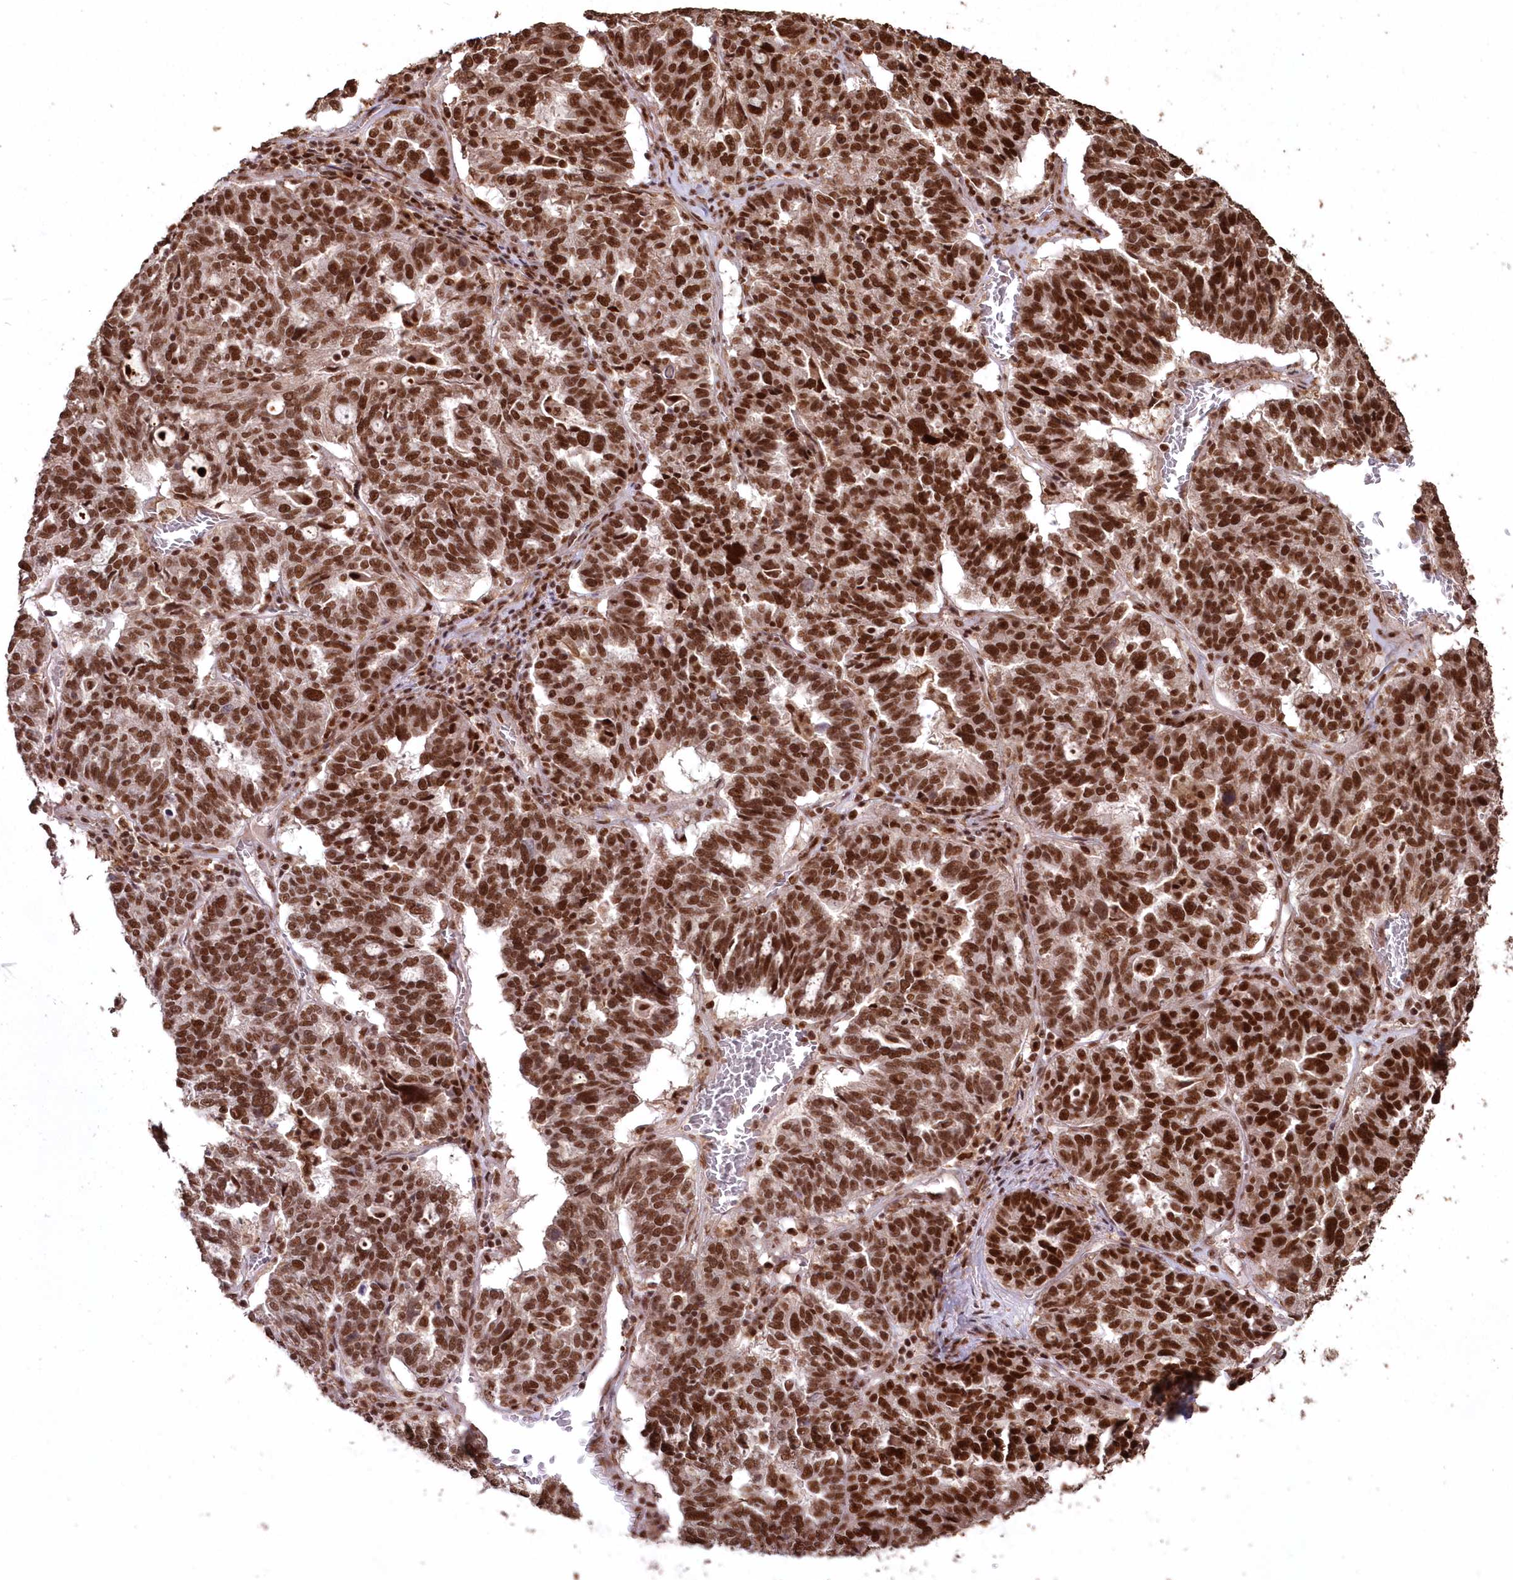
{"staining": {"intensity": "strong", "quantity": ">75%", "location": "nuclear"}, "tissue": "ovarian cancer", "cell_type": "Tumor cells", "image_type": "cancer", "snomed": [{"axis": "morphology", "description": "Cystadenocarcinoma, serous, NOS"}, {"axis": "topography", "description": "Ovary"}], "caption": "A high-resolution photomicrograph shows immunohistochemistry staining of serous cystadenocarcinoma (ovarian), which demonstrates strong nuclear positivity in approximately >75% of tumor cells.", "gene": "PDS5A", "patient": {"sex": "female", "age": 59}}